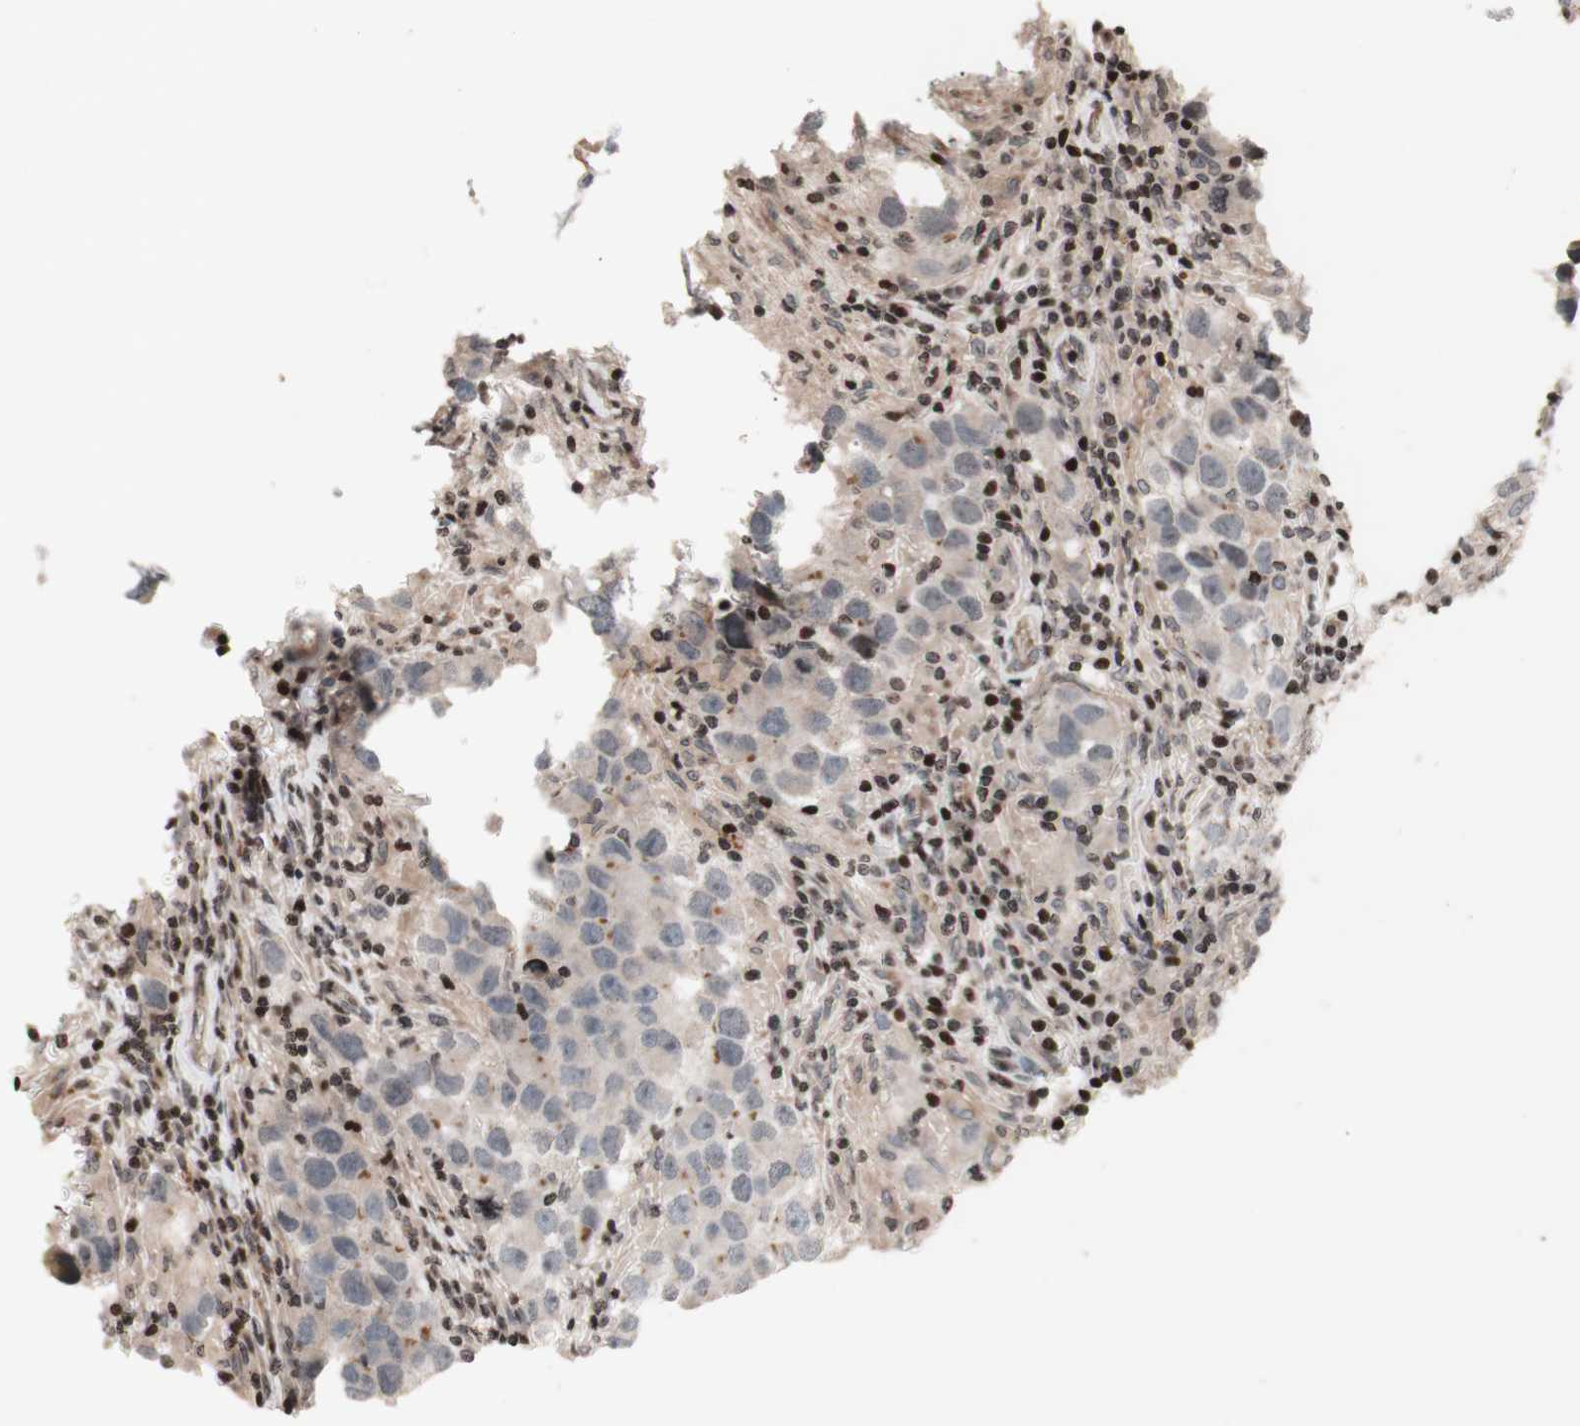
{"staining": {"intensity": "negative", "quantity": "none", "location": "none"}, "tissue": "testis cancer", "cell_type": "Tumor cells", "image_type": "cancer", "snomed": [{"axis": "morphology", "description": "Carcinoma, Embryonal, NOS"}, {"axis": "topography", "description": "Testis"}], "caption": "DAB (3,3'-diaminobenzidine) immunohistochemical staining of human testis cancer (embryonal carcinoma) exhibits no significant expression in tumor cells.", "gene": "POLA1", "patient": {"sex": "male", "age": 21}}